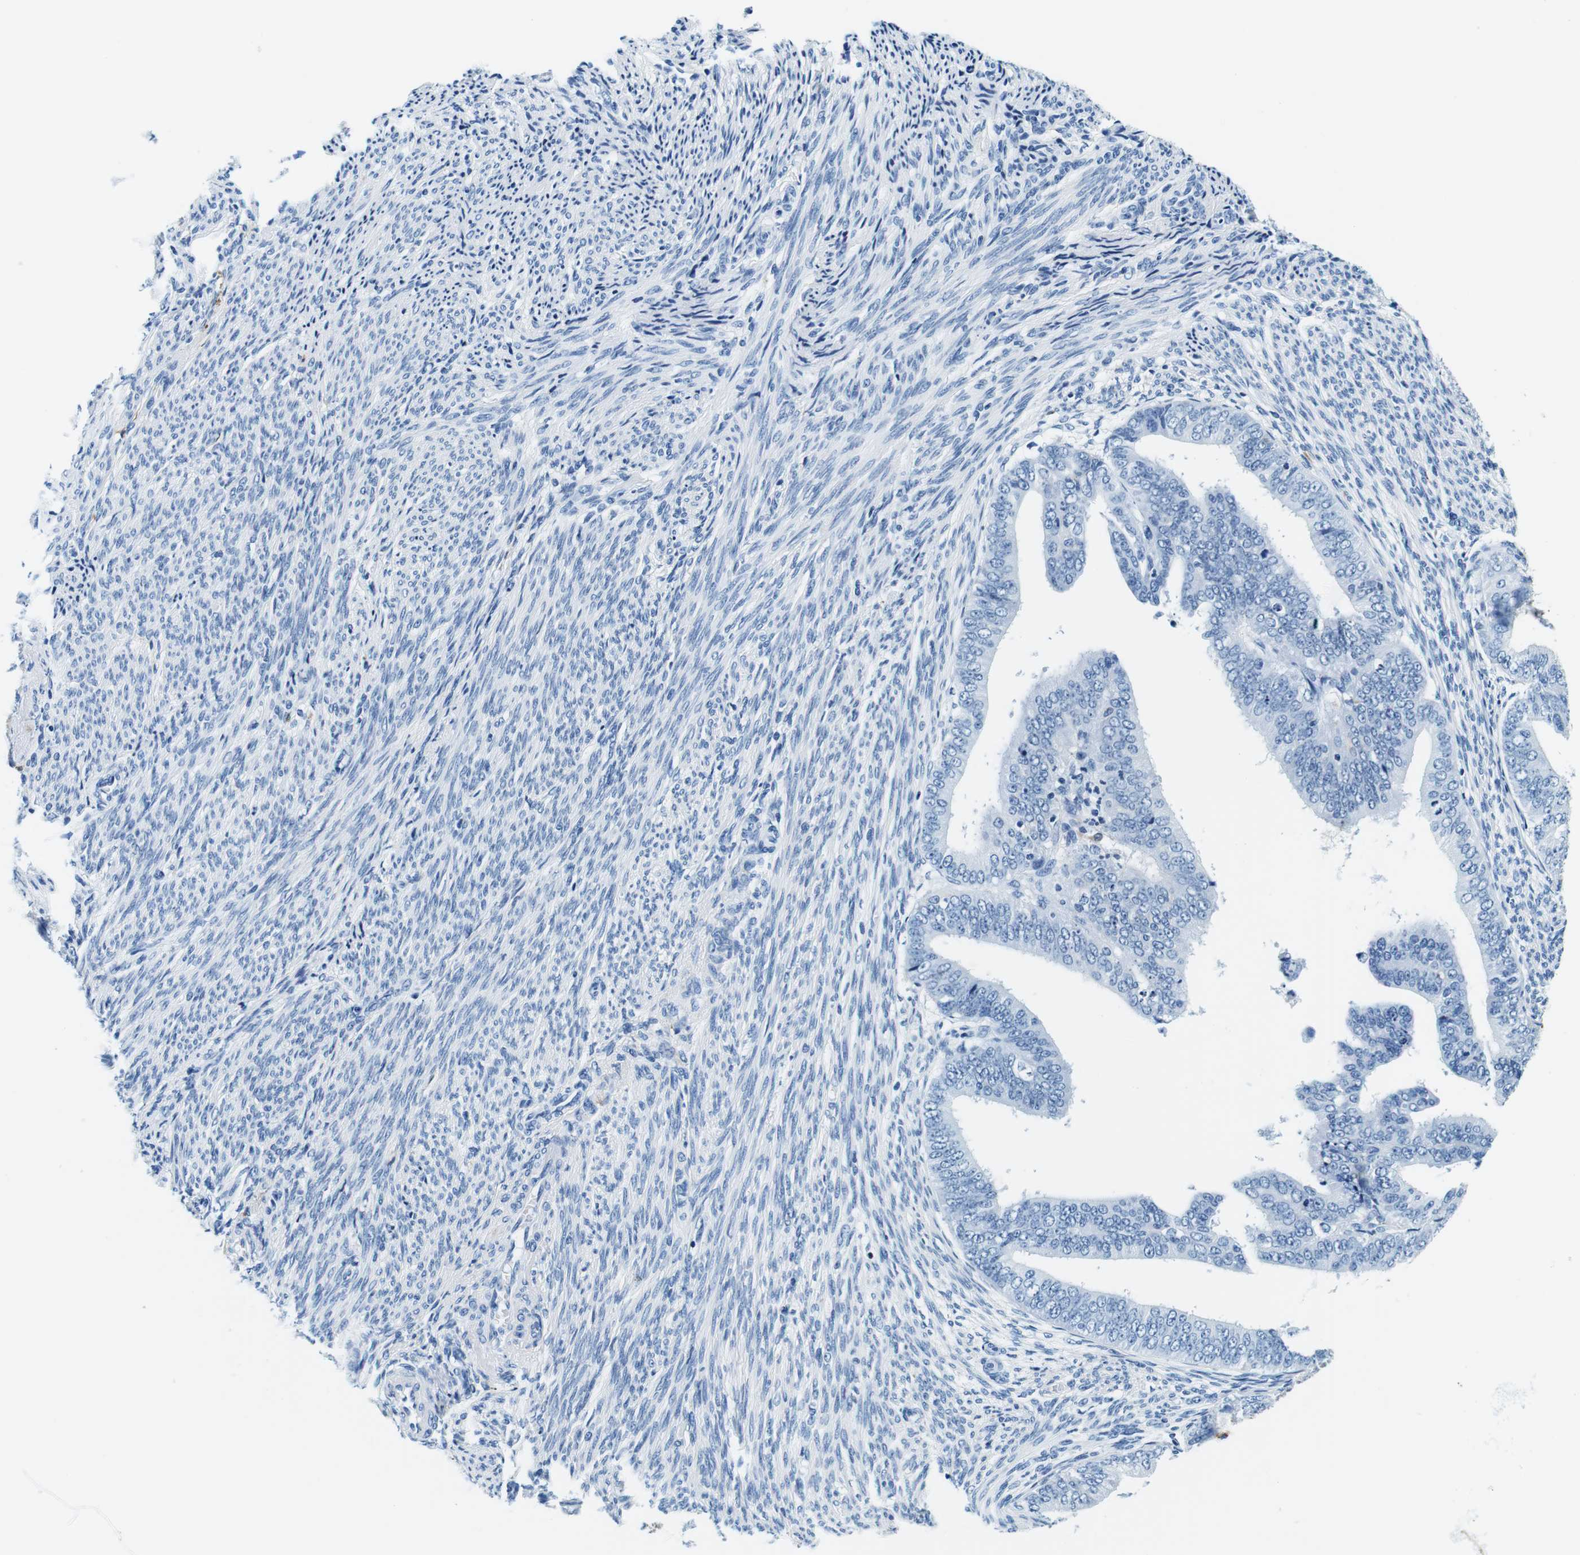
{"staining": {"intensity": "negative", "quantity": "none", "location": "none"}, "tissue": "endometrial cancer", "cell_type": "Tumor cells", "image_type": "cancer", "snomed": [{"axis": "morphology", "description": "Adenocarcinoma, NOS"}, {"axis": "topography", "description": "Endometrium"}], "caption": "IHC histopathology image of neoplastic tissue: human endometrial cancer (adenocarcinoma) stained with DAB displays no significant protein staining in tumor cells.", "gene": "HLA-DRB1", "patient": {"sex": "female", "age": 63}}